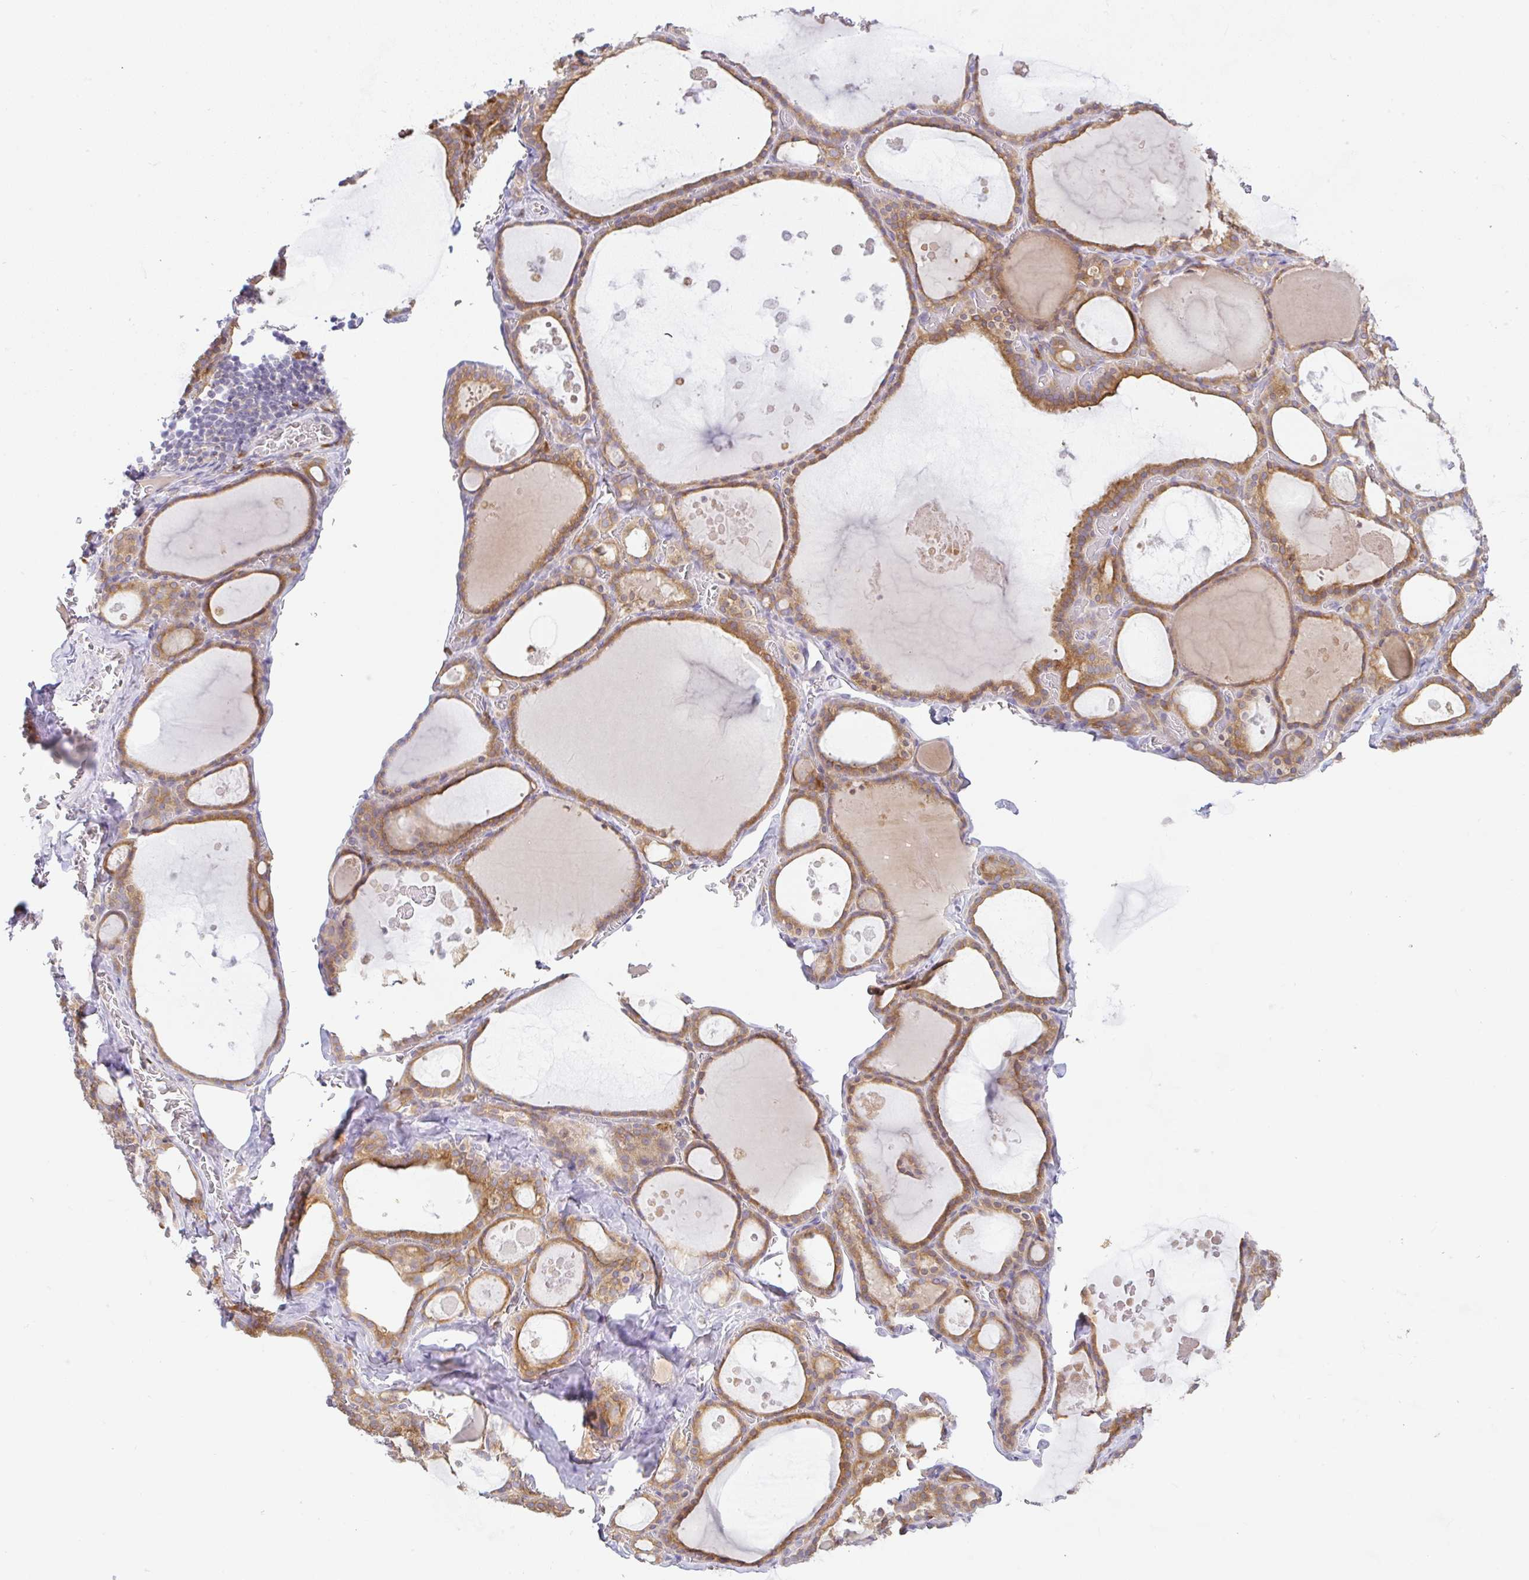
{"staining": {"intensity": "moderate", "quantity": ">75%", "location": "cytoplasmic/membranous"}, "tissue": "thyroid gland", "cell_type": "Glandular cells", "image_type": "normal", "snomed": [{"axis": "morphology", "description": "Normal tissue, NOS"}, {"axis": "topography", "description": "Thyroid gland"}], "caption": "Glandular cells exhibit medium levels of moderate cytoplasmic/membranous expression in about >75% of cells in unremarkable thyroid gland.", "gene": "DERL2", "patient": {"sex": "male", "age": 56}}